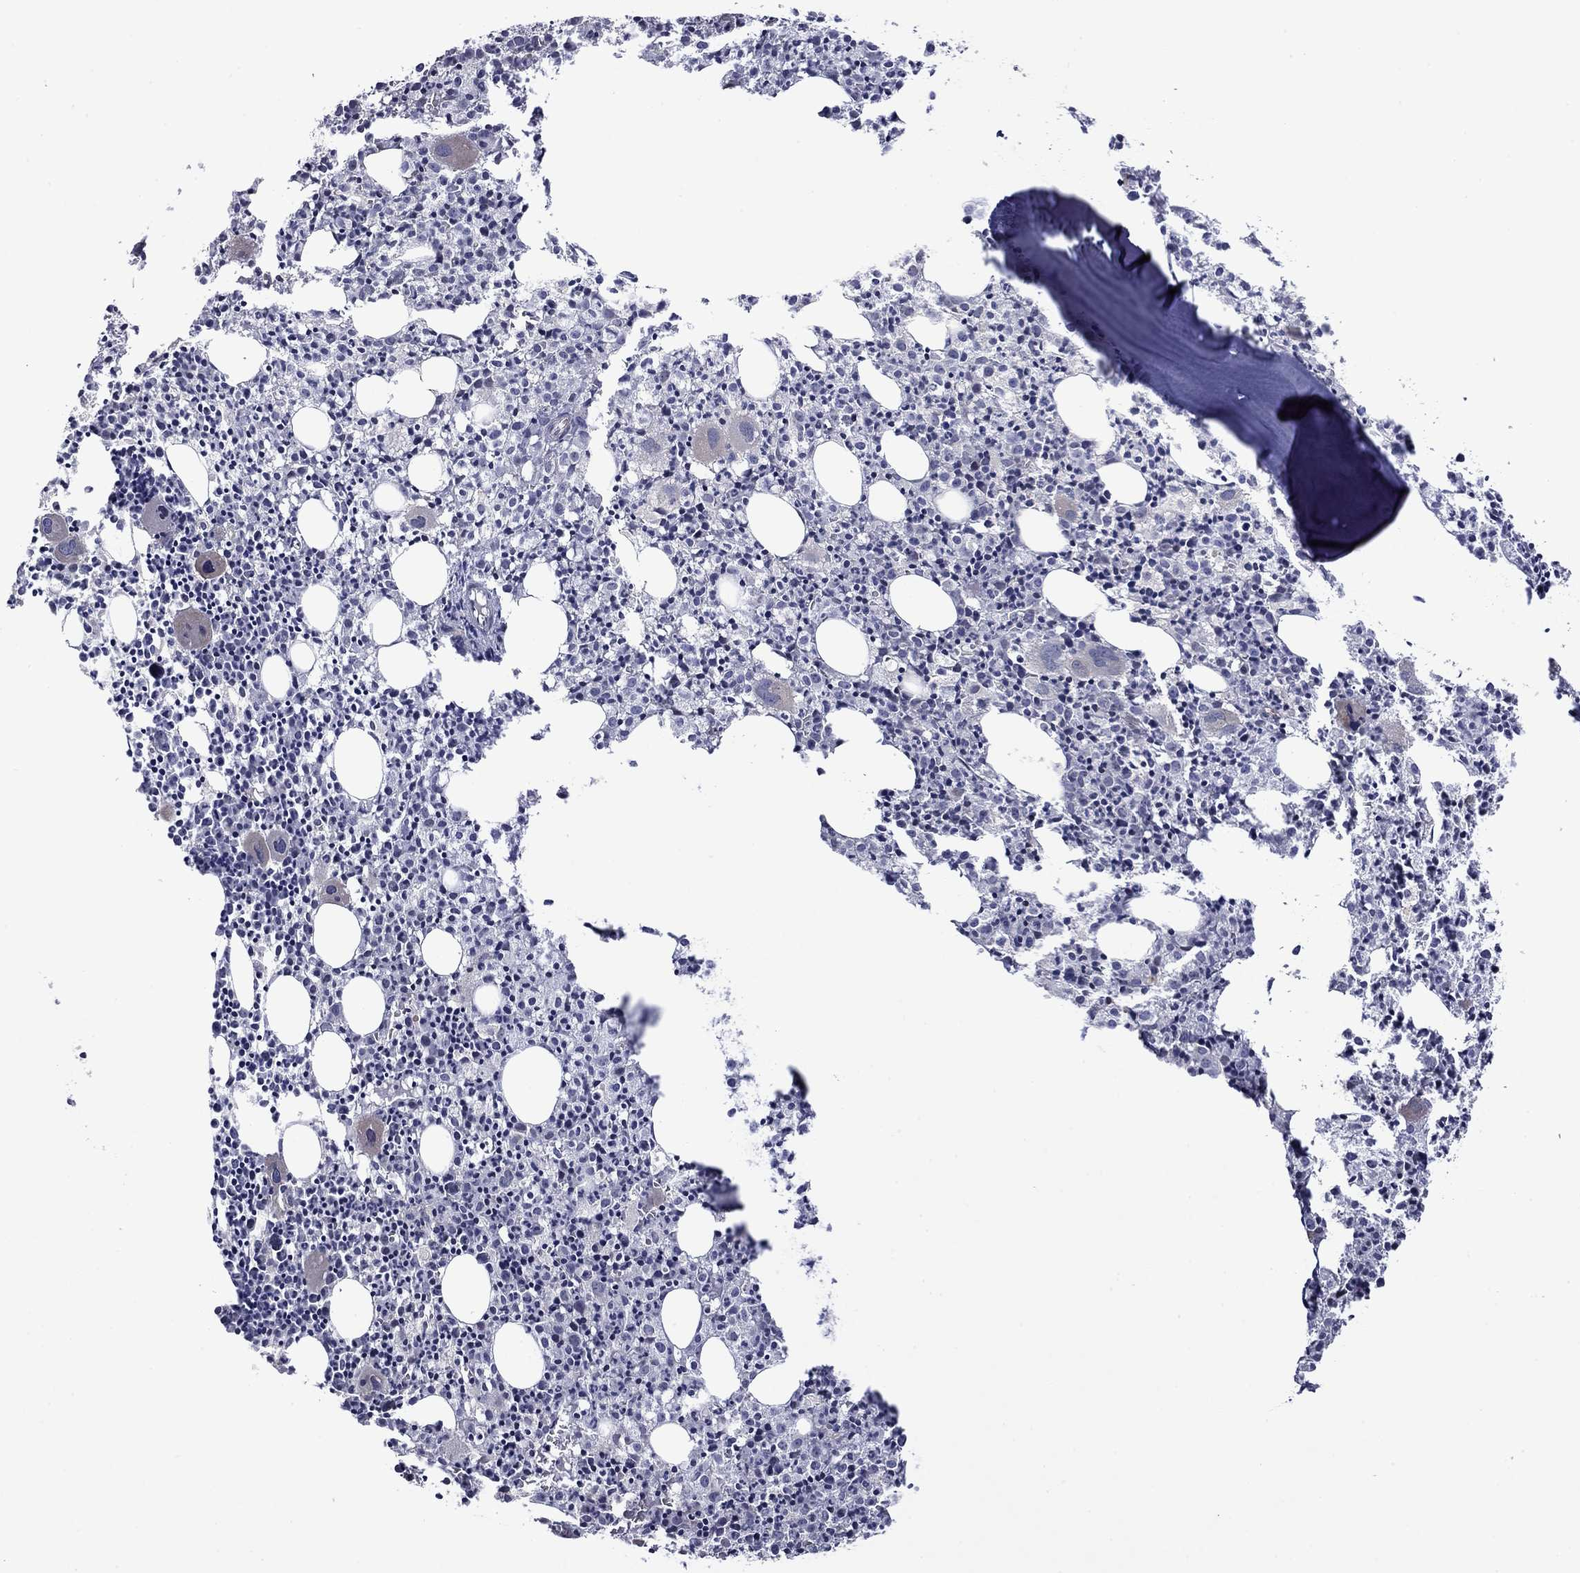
{"staining": {"intensity": "moderate", "quantity": "<25%", "location": "cytoplasmic/membranous"}, "tissue": "bone marrow", "cell_type": "Hematopoietic cells", "image_type": "normal", "snomed": [{"axis": "morphology", "description": "Normal tissue, NOS"}, {"axis": "morphology", "description": "Inflammation, NOS"}, {"axis": "topography", "description": "Bone marrow"}], "caption": "A brown stain highlights moderate cytoplasmic/membranous staining of a protein in hematopoietic cells of normal human bone marrow.", "gene": "SLITRK1", "patient": {"sex": "male", "age": 3}}